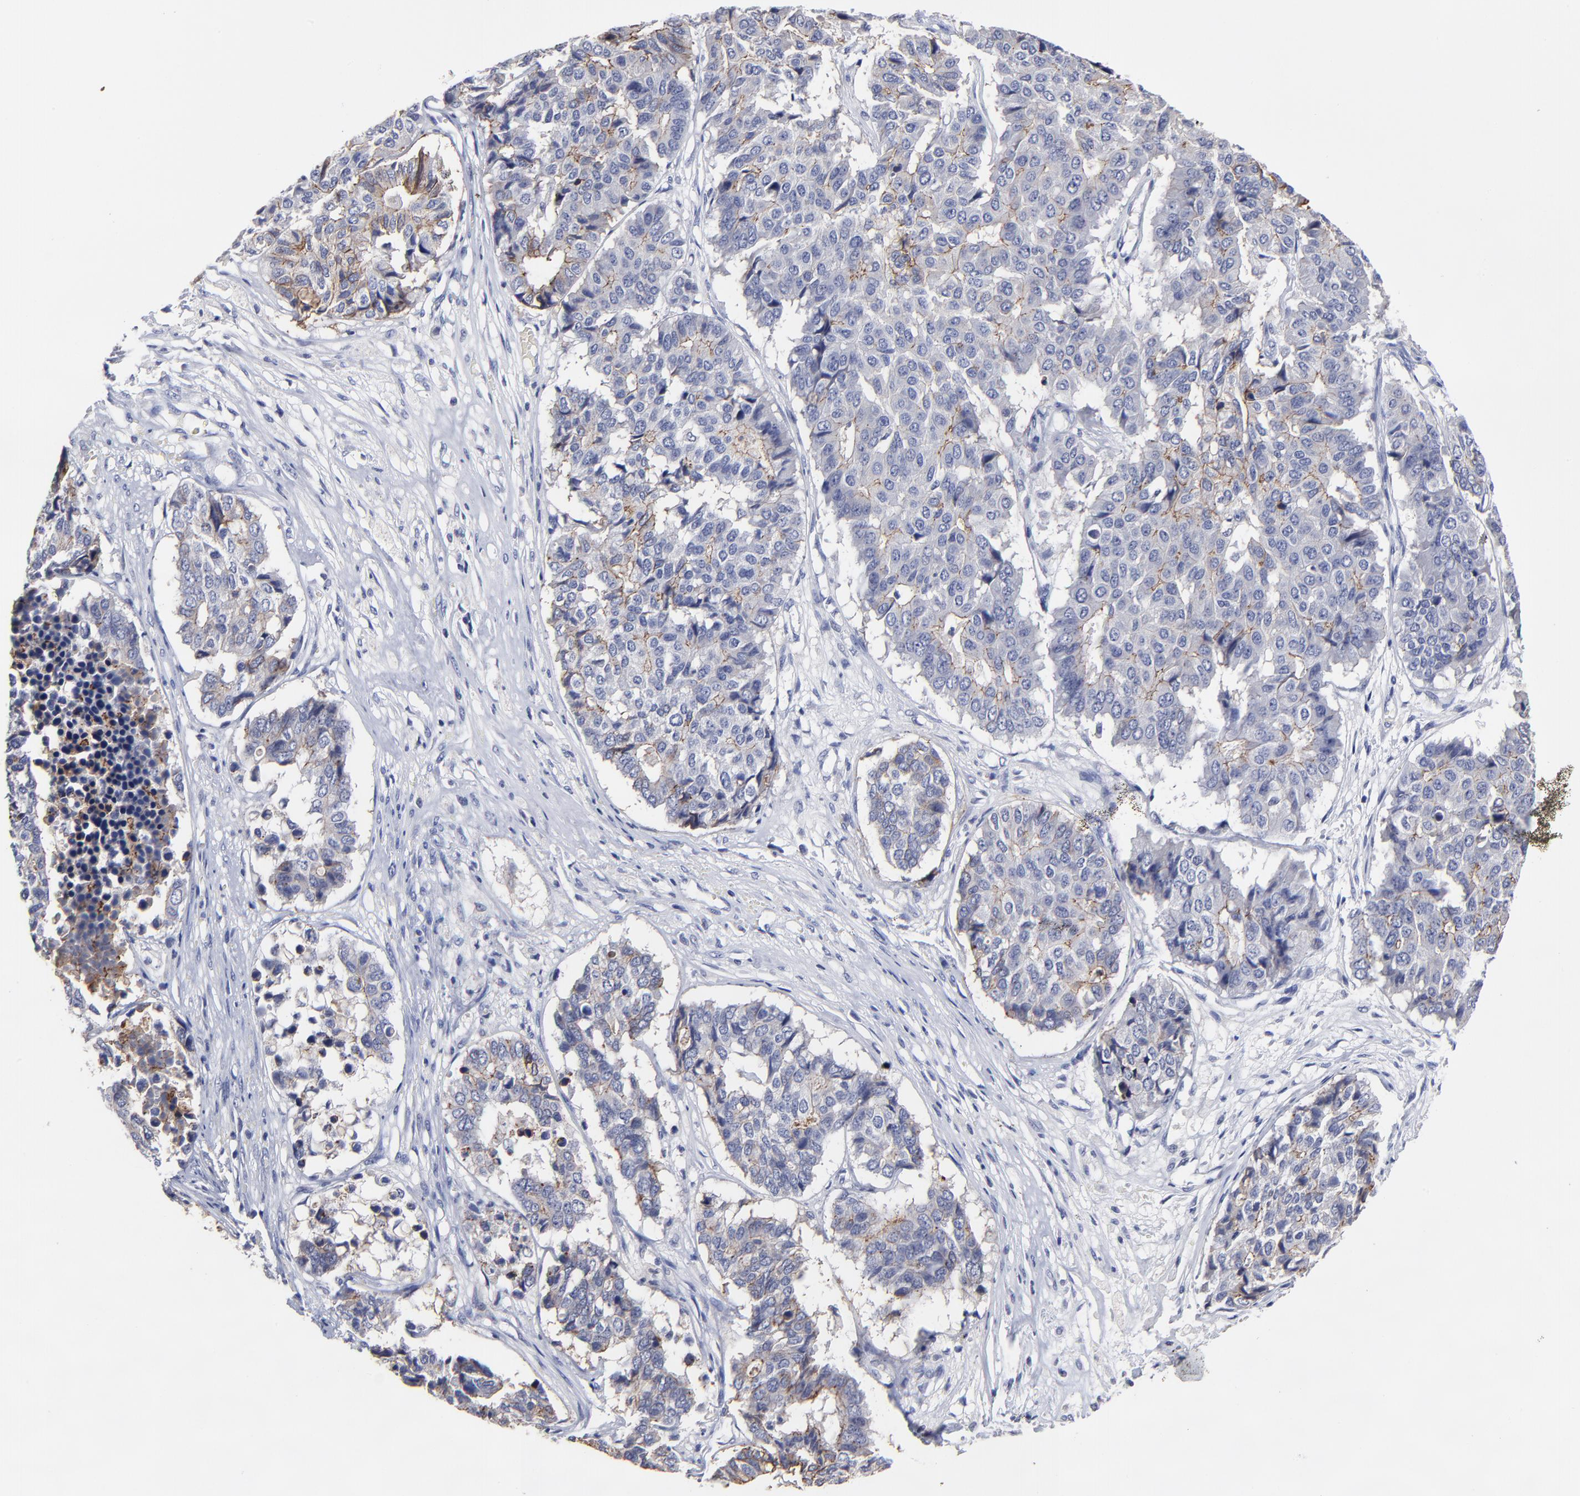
{"staining": {"intensity": "negative", "quantity": "none", "location": "none"}, "tissue": "pancreatic cancer", "cell_type": "Tumor cells", "image_type": "cancer", "snomed": [{"axis": "morphology", "description": "Adenocarcinoma, NOS"}, {"axis": "topography", "description": "Pancreas"}], "caption": "High power microscopy micrograph of an immunohistochemistry micrograph of adenocarcinoma (pancreatic), revealing no significant expression in tumor cells. The staining was performed using DAB (3,3'-diaminobenzidine) to visualize the protein expression in brown, while the nuclei were stained in blue with hematoxylin (Magnification: 20x).", "gene": "CXADR", "patient": {"sex": "male", "age": 50}}